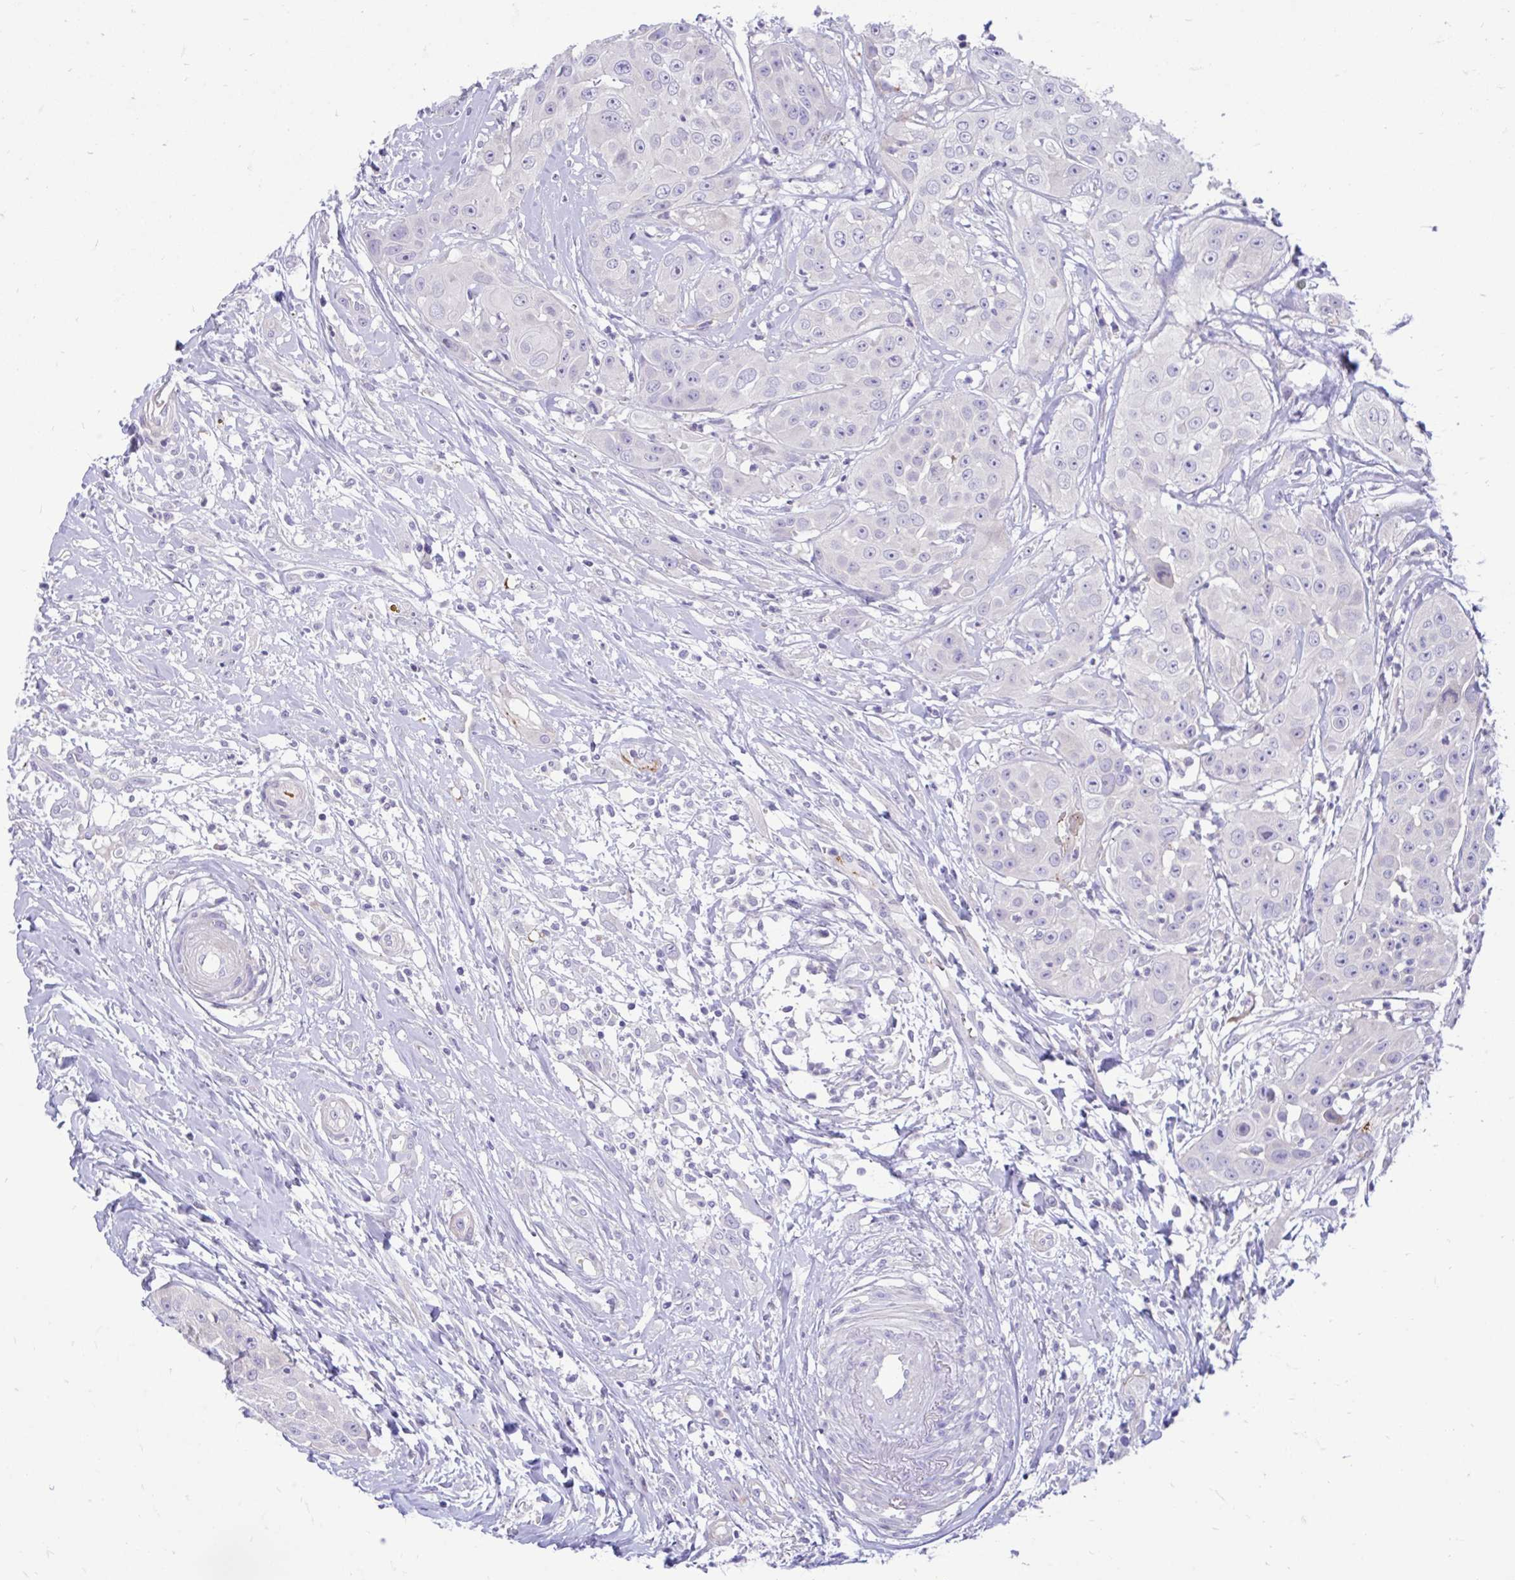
{"staining": {"intensity": "negative", "quantity": "none", "location": "none"}, "tissue": "head and neck cancer", "cell_type": "Tumor cells", "image_type": "cancer", "snomed": [{"axis": "morphology", "description": "Squamous cell carcinoma, NOS"}, {"axis": "topography", "description": "Head-Neck"}], "caption": "Tumor cells show no significant protein positivity in head and neck cancer. Nuclei are stained in blue.", "gene": "ESPNL", "patient": {"sex": "male", "age": 83}}